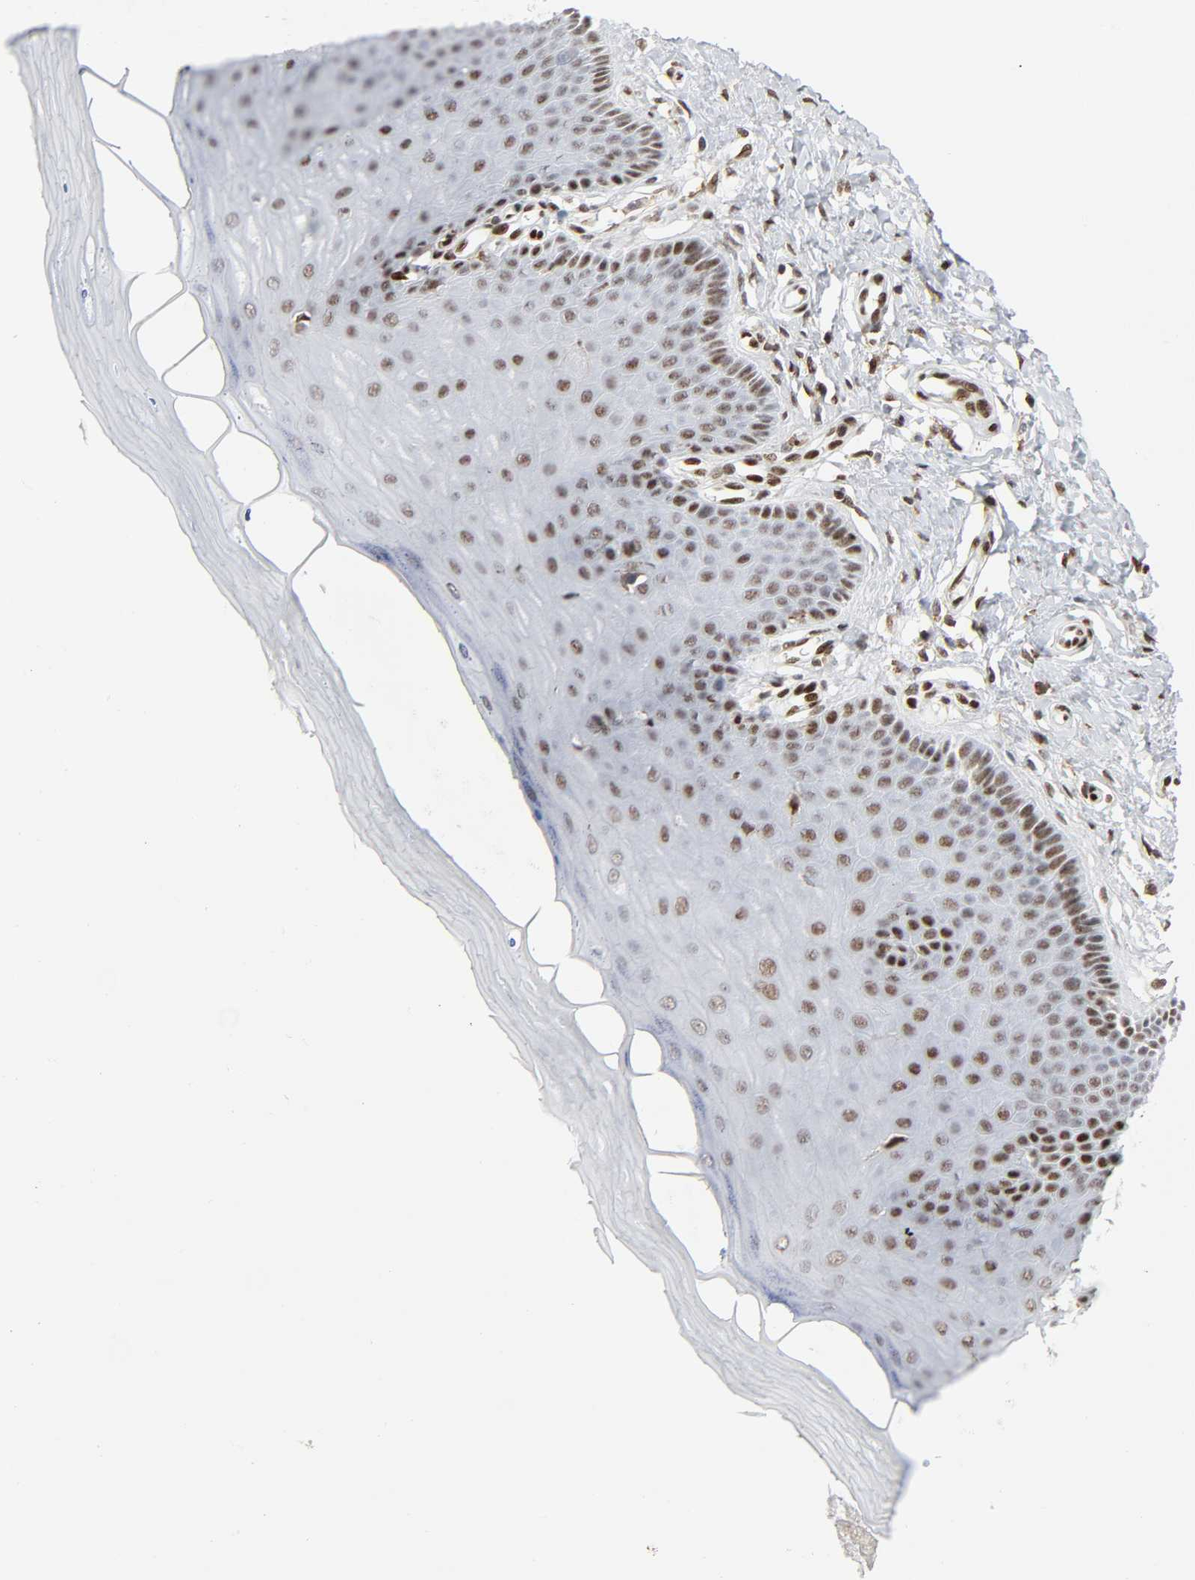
{"staining": {"intensity": "moderate", "quantity": "25%-75%", "location": "nuclear"}, "tissue": "cervix", "cell_type": "Glandular cells", "image_type": "normal", "snomed": [{"axis": "morphology", "description": "Normal tissue, NOS"}, {"axis": "topography", "description": "Cervix"}], "caption": "IHC histopathology image of benign cervix: cervix stained using immunohistochemistry shows medium levels of moderate protein expression localized specifically in the nuclear of glandular cells, appearing as a nuclear brown color.", "gene": "WAS", "patient": {"sex": "female", "age": 55}}